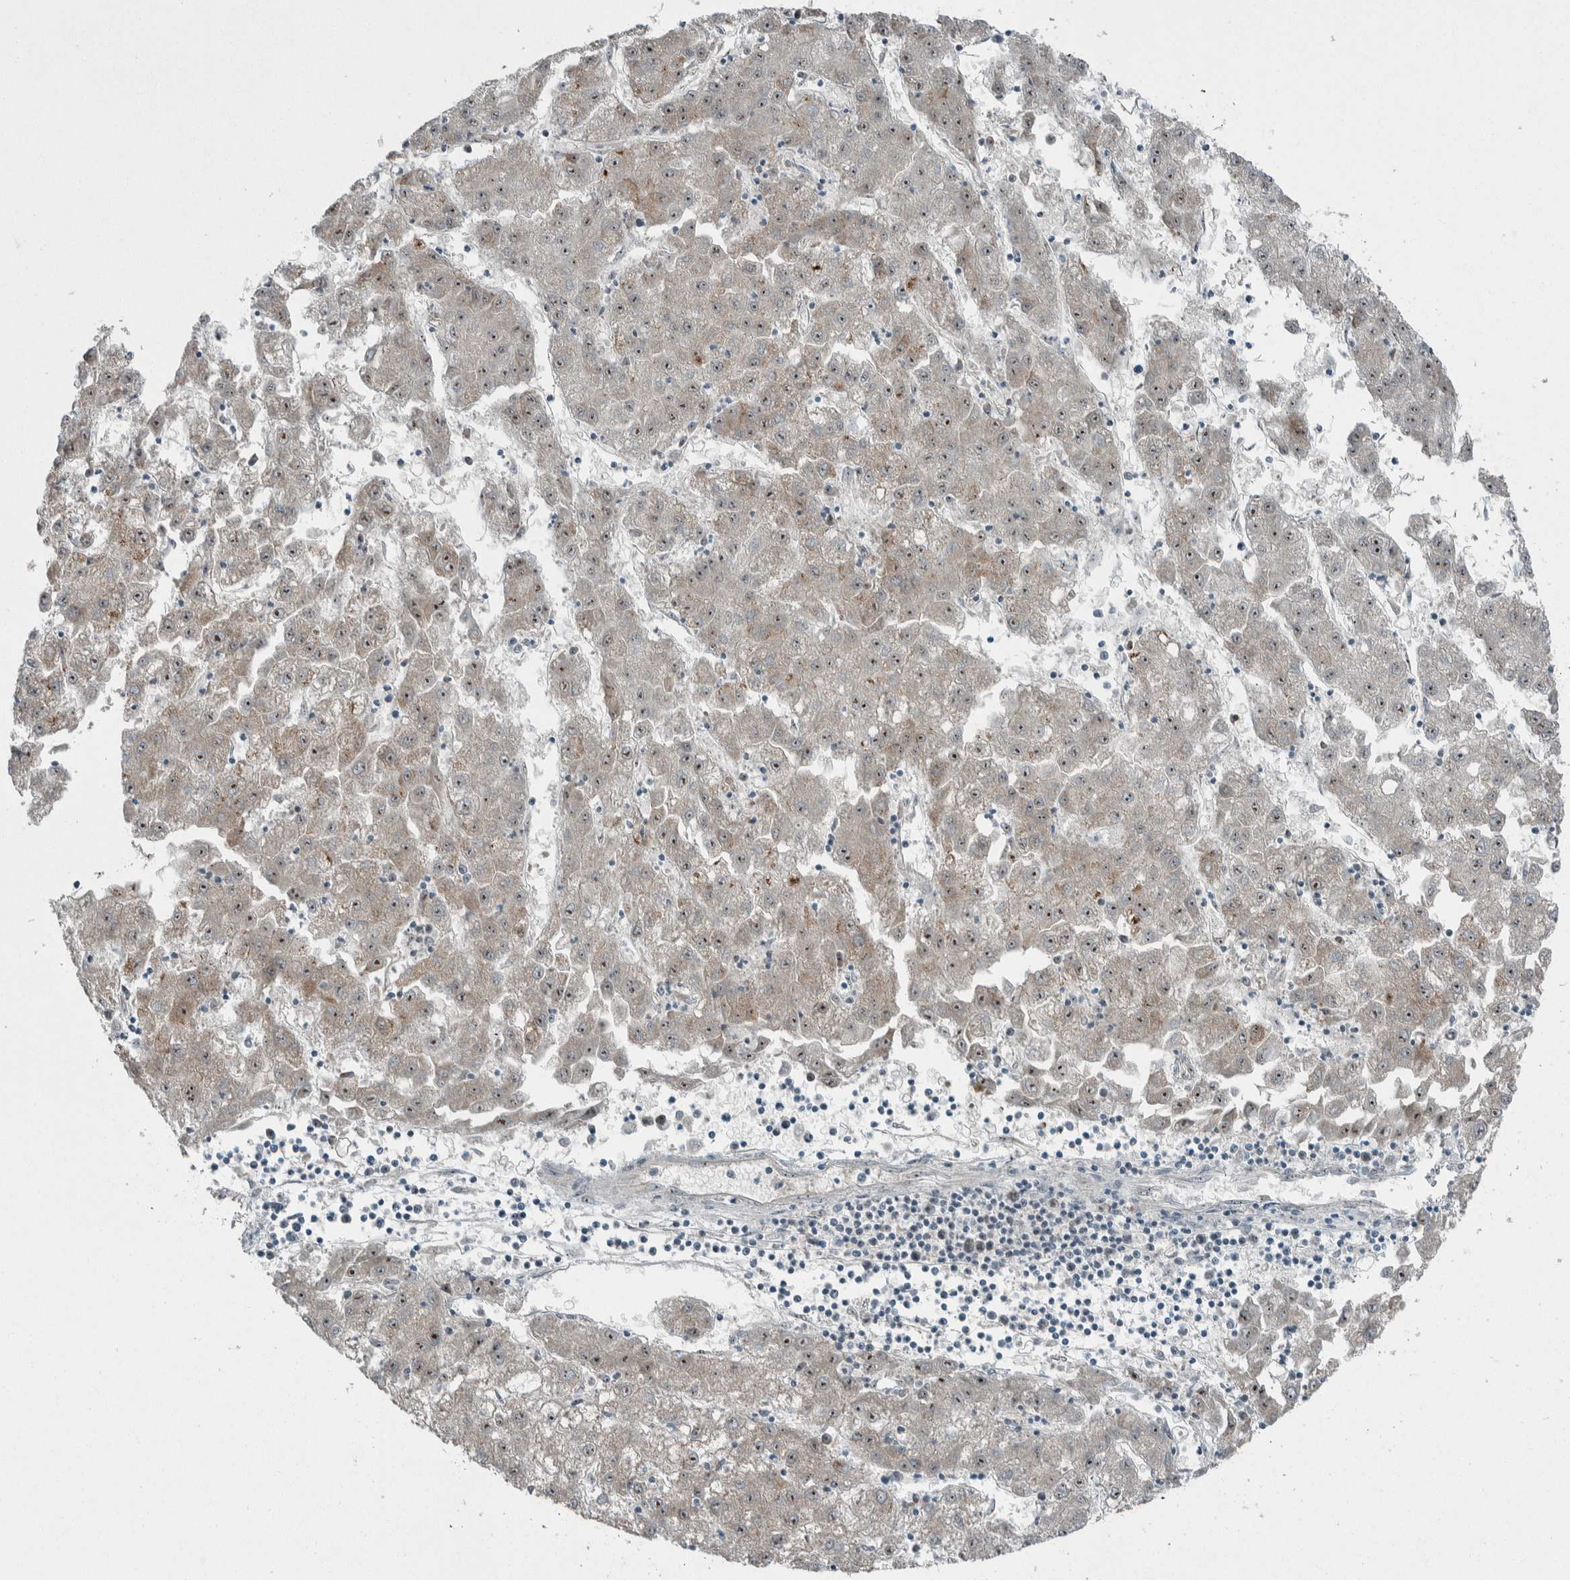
{"staining": {"intensity": "weak", "quantity": "25%-75%", "location": "cytoplasmic/membranous,nuclear"}, "tissue": "liver cancer", "cell_type": "Tumor cells", "image_type": "cancer", "snomed": [{"axis": "morphology", "description": "Carcinoma, Hepatocellular, NOS"}, {"axis": "topography", "description": "Liver"}], "caption": "Immunohistochemistry (IHC) of liver cancer (hepatocellular carcinoma) exhibits low levels of weak cytoplasmic/membranous and nuclear expression in about 25%-75% of tumor cells. (Stains: DAB (3,3'-diaminobenzidine) in brown, nuclei in blue, Microscopy: brightfield microscopy at high magnification).", "gene": "USP25", "patient": {"sex": "male", "age": 72}}